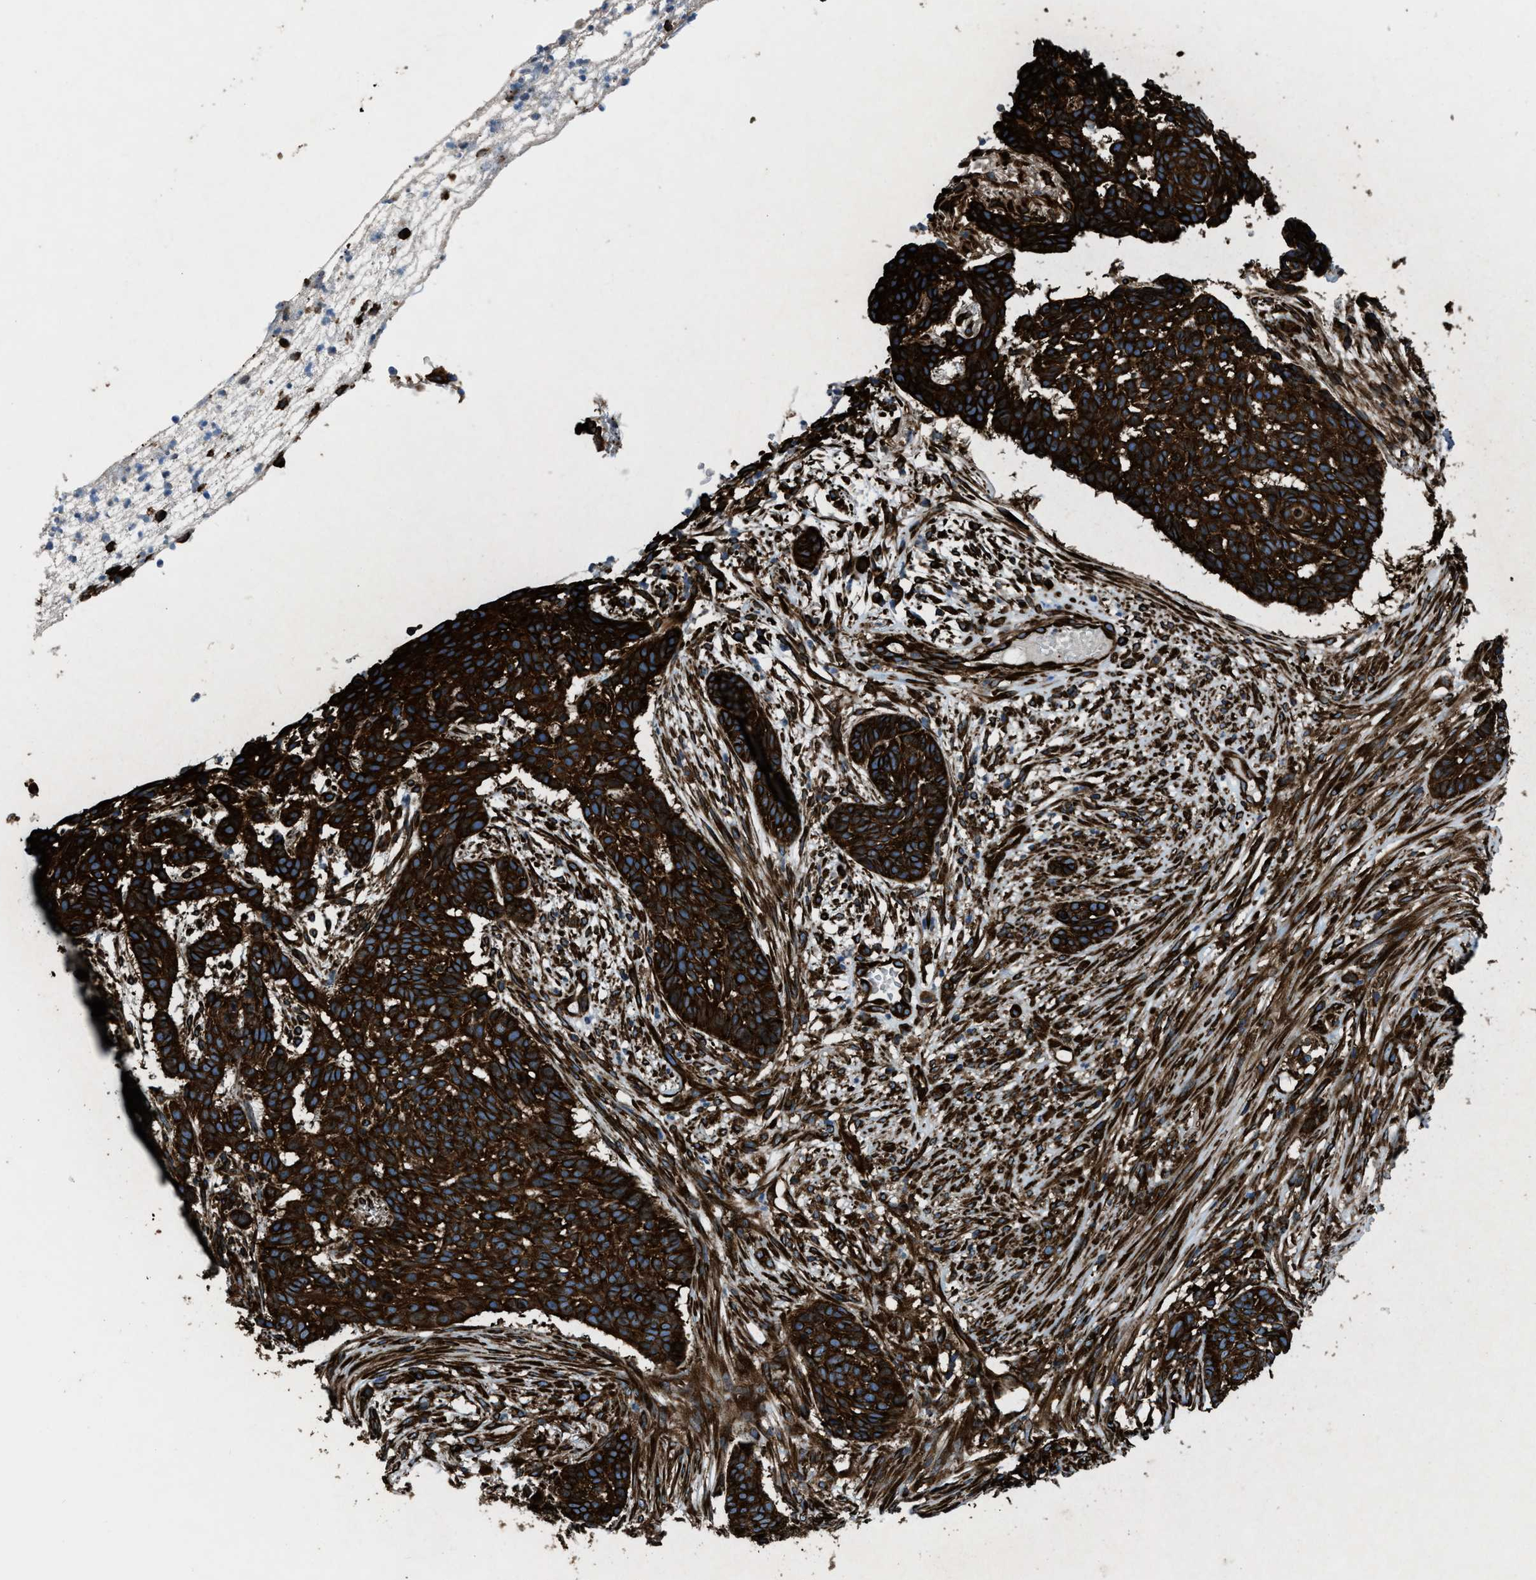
{"staining": {"intensity": "strong", "quantity": ">75%", "location": "cytoplasmic/membranous"}, "tissue": "skin cancer", "cell_type": "Tumor cells", "image_type": "cancer", "snomed": [{"axis": "morphology", "description": "Basal cell carcinoma"}, {"axis": "topography", "description": "Skin"}], "caption": "Human skin cancer stained for a protein (brown) shows strong cytoplasmic/membranous positive positivity in about >75% of tumor cells.", "gene": "CAPRIN1", "patient": {"sex": "male", "age": 85}}